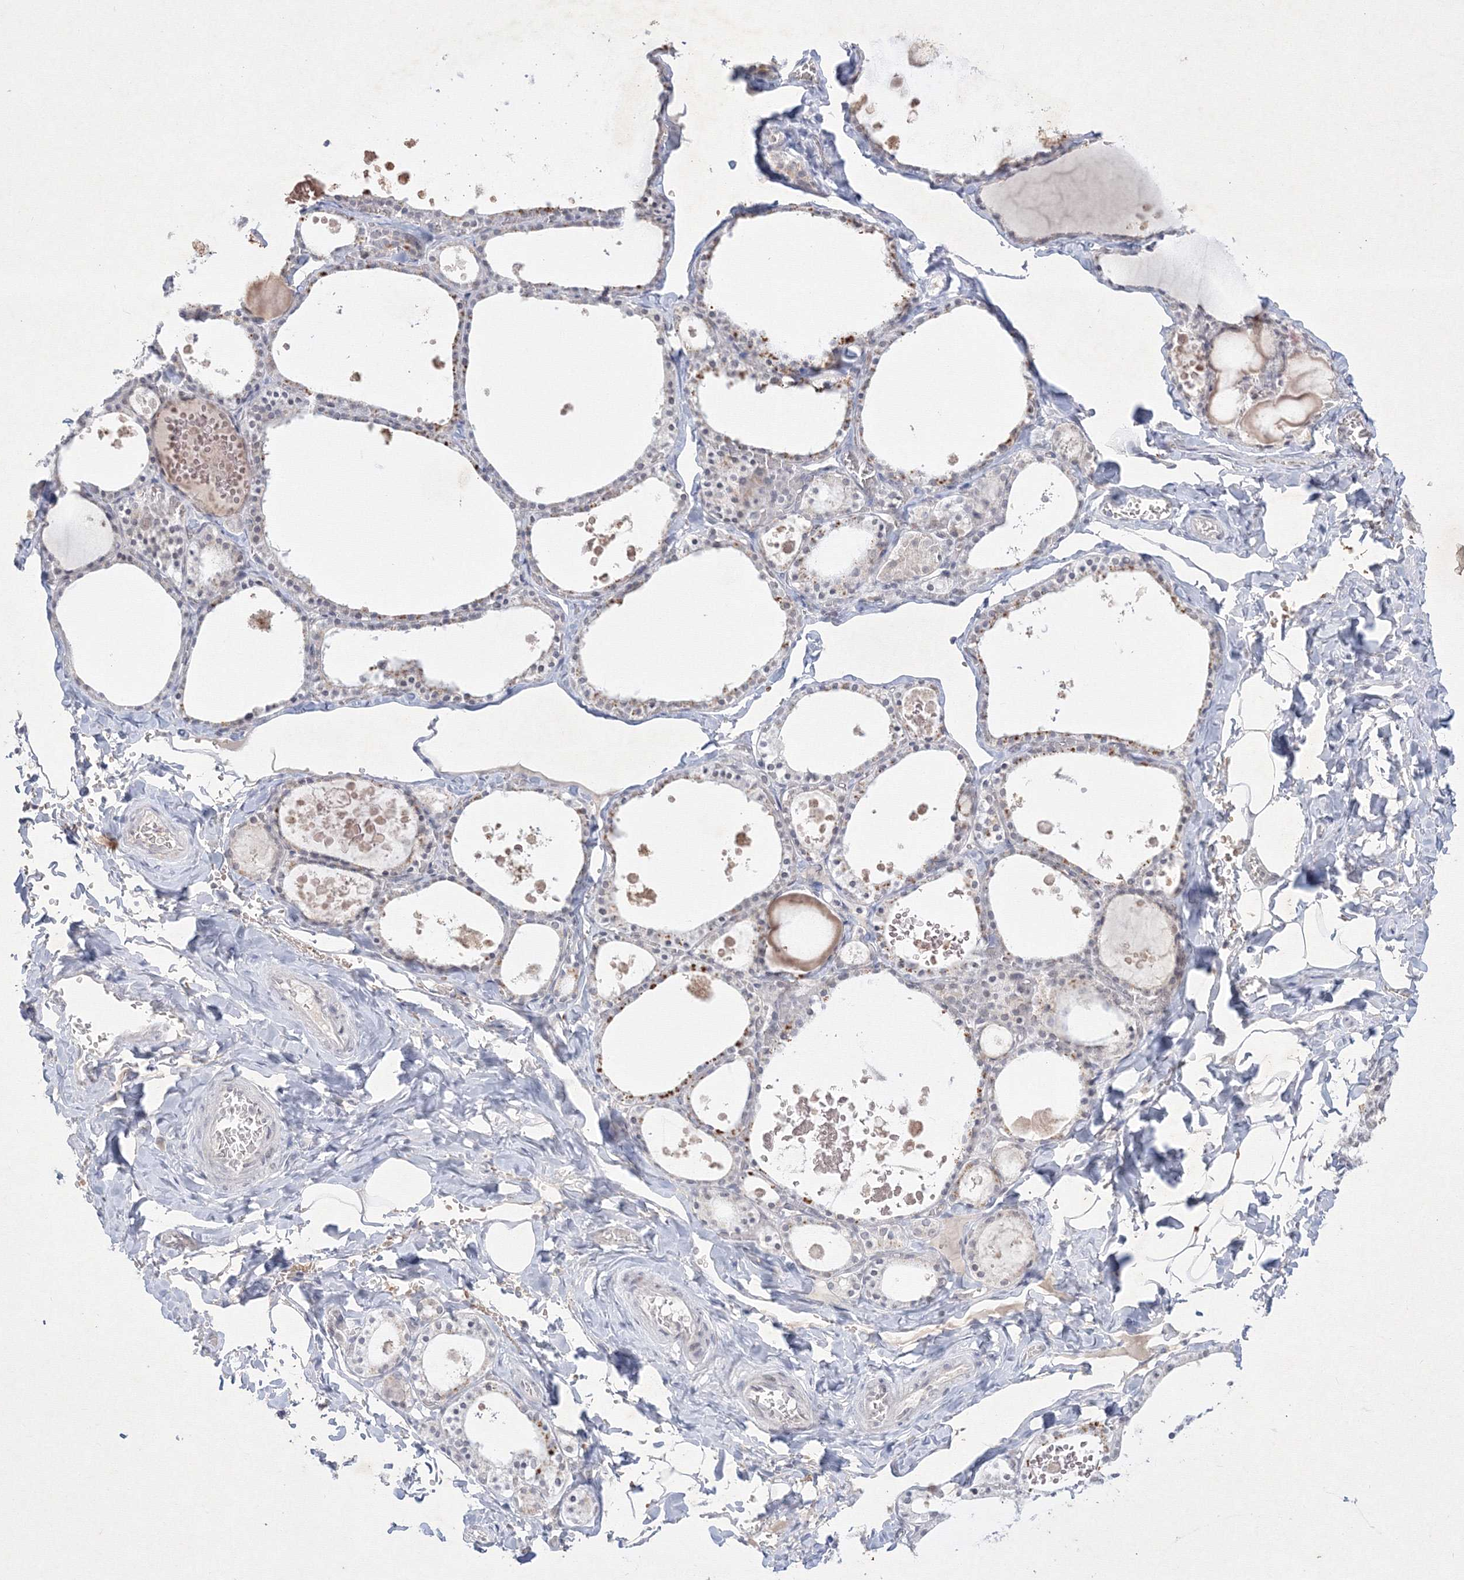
{"staining": {"intensity": "moderate", "quantity": "<25%", "location": "cytoplasmic/membranous"}, "tissue": "thyroid gland", "cell_type": "Glandular cells", "image_type": "normal", "snomed": [{"axis": "morphology", "description": "Normal tissue, NOS"}, {"axis": "topography", "description": "Thyroid gland"}], "caption": "IHC (DAB (3,3'-diaminobenzidine)) staining of unremarkable thyroid gland reveals moderate cytoplasmic/membranous protein expression in about <25% of glandular cells. (Stains: DAB in brown, nuclei in blue, Microscopy: brightfield microscopy at high magnification).", "gene": "NXPE3", "patient": {"sex": "male", "age": 56}}